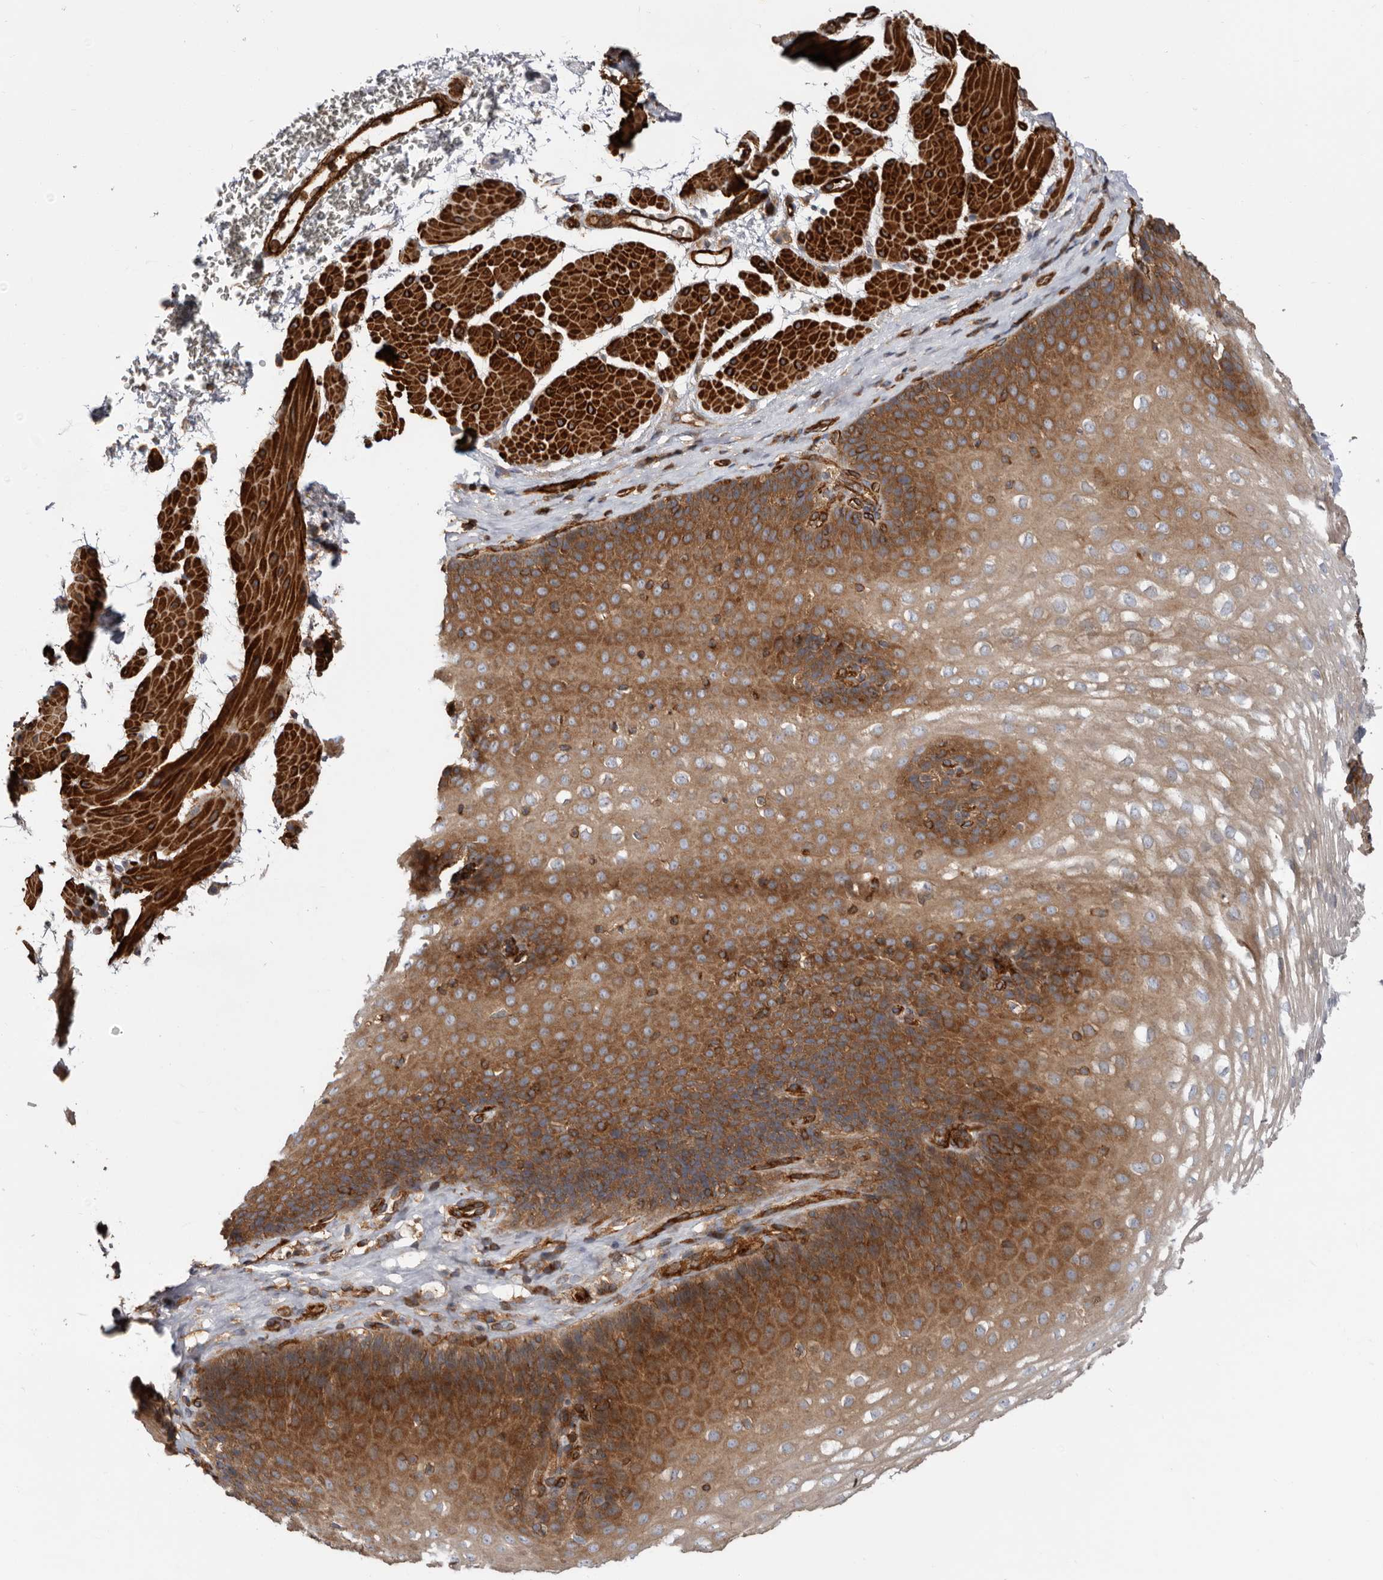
{"staining": {"intensity": "moderate", "quantity": ">75%", "location": "cytoplasmic/membranous"}, "tissue": "esophagus", "cell_type": "Squamous epithelial cells", "image_type": "normal", "snomed": [{"axis": "morphology", "description": "Normal tissue, NOS"}, {"axis": "topography", "description": "Esophagus"}], "caption": "IHC histopathology image of benign esophagus: human esophagus stained using IHC demonstrates medium levels of moderate protein expression localized specifically in the cytoplasmic/membranous of squamous epithelial cells, appearing as a cytoplasmic/membranous brown color.", "gene": "TMC7", "patient": {"sex": "female", "age": 66}}